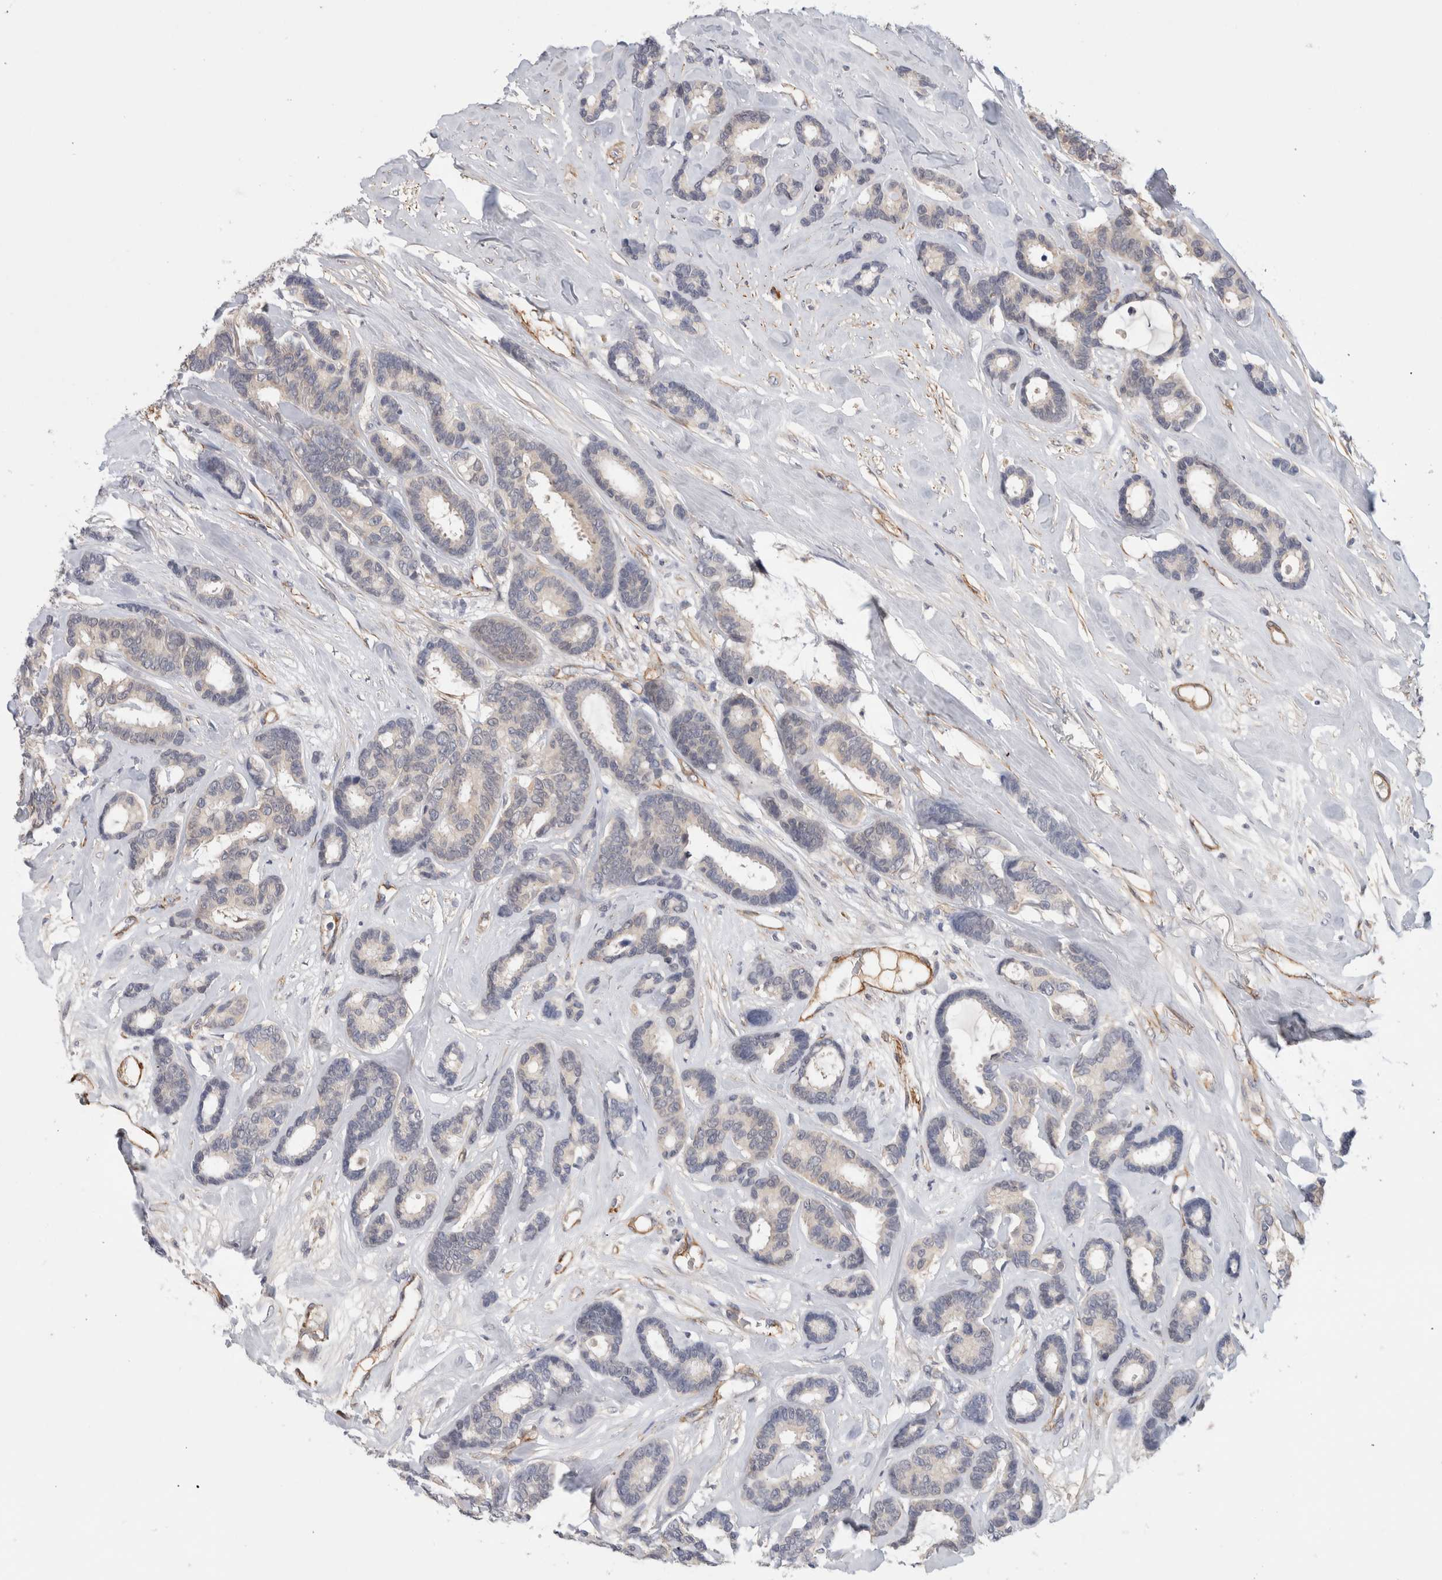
{"staining": {"intensity": "negative", "quantity": "none", "location": "none"}, "tissue": "breast cancer", "cell_type": "Tumor cells", "image_type": "cancer", "snomed": [{"axis": "morphology", "description": "Duct carcinoma"}, {"axis": "topography", "description": "Breast"}], "caption": "Human breast cancer stained for a protein using immunohistochemistry shows no staining in tumor cells.", "gene": "PGM1", "patient": {"sex": "female", "age": 87}}